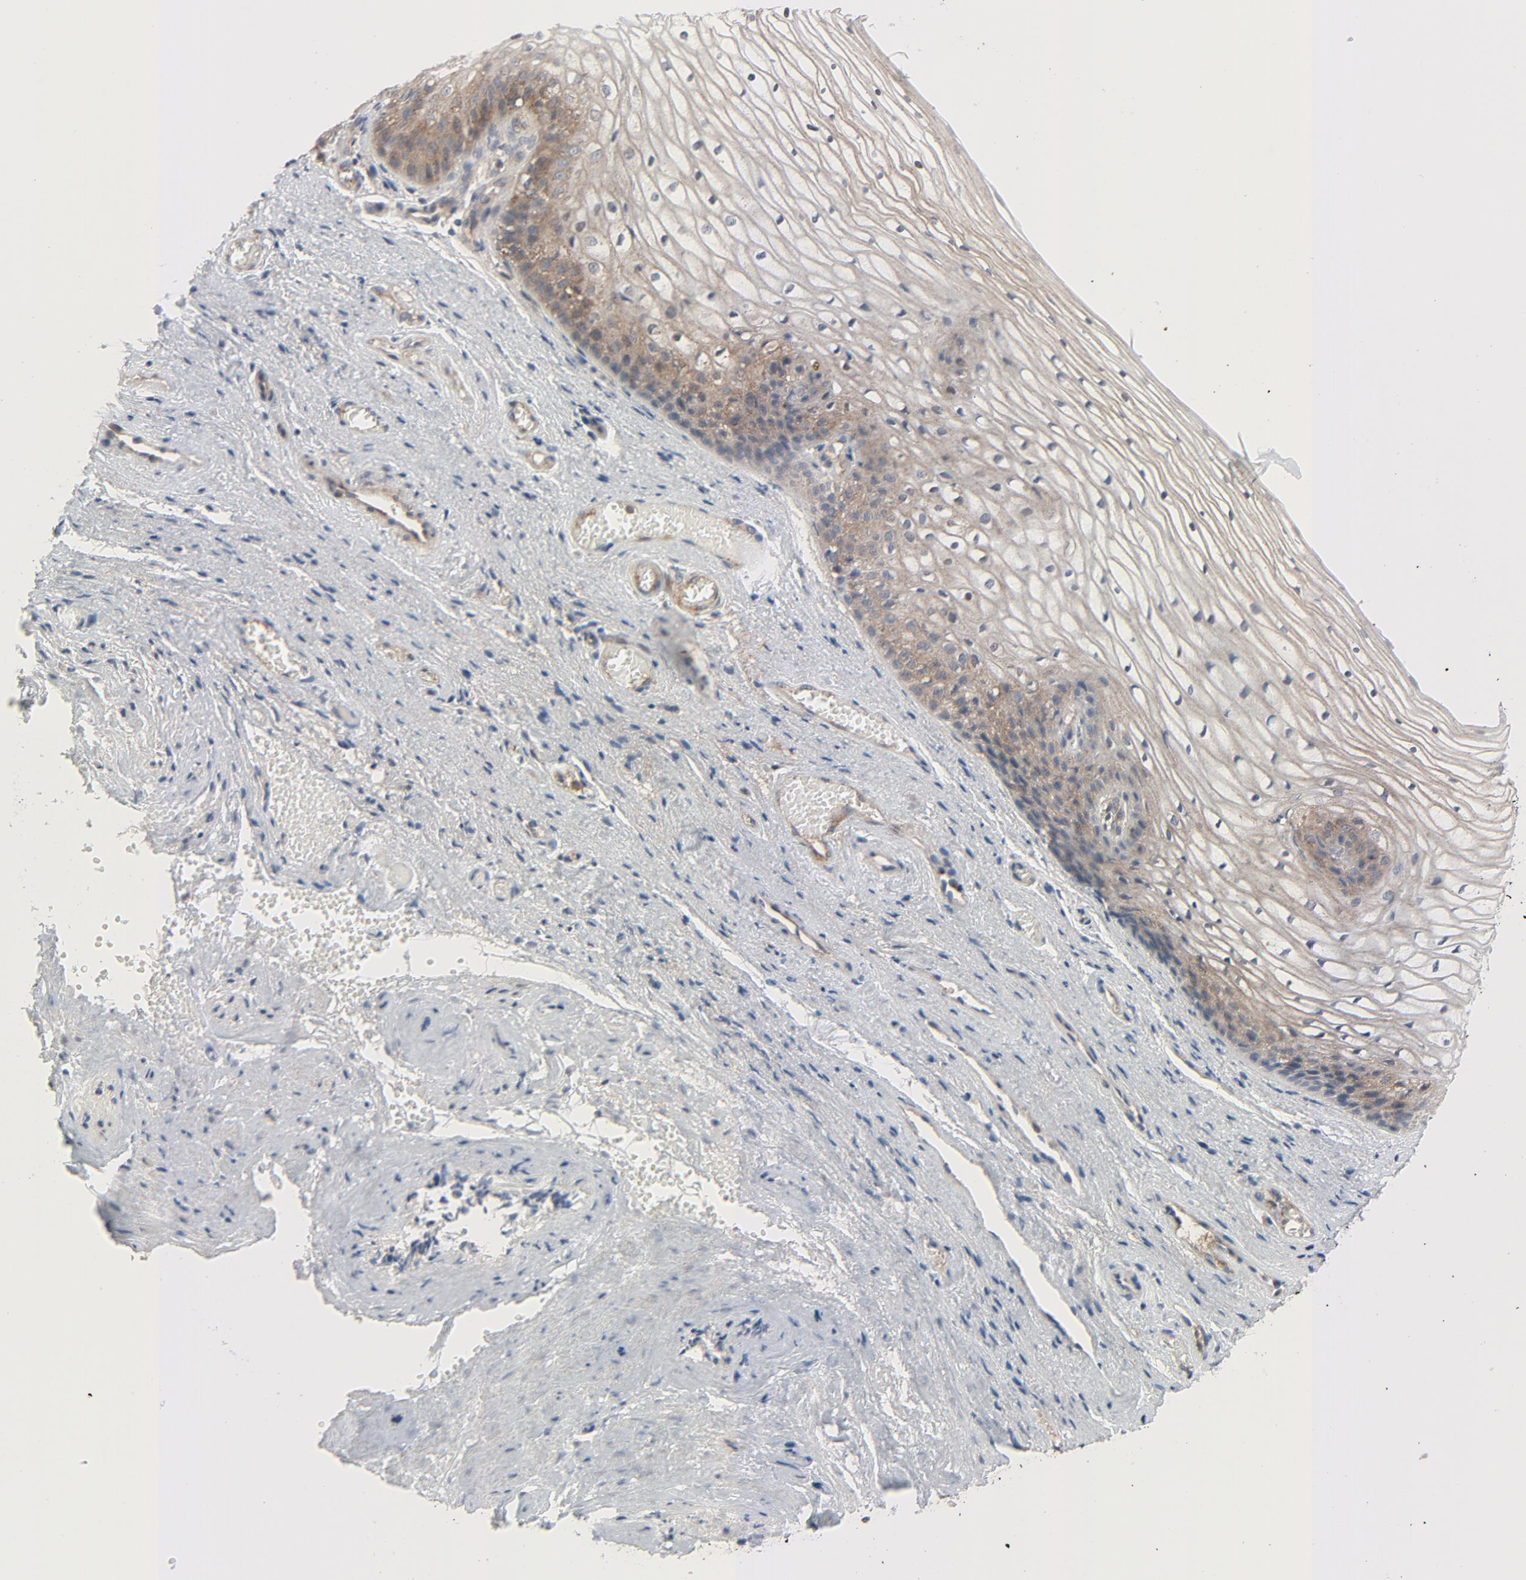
{"staining": {"intensity": "moderate", "quantity": ">75%", "location": "cytoplasmic/membranous"}, "tissue": "vagina", "cell_type": "Squamous epithelial cells", "image_type": "normal", "snomed": [{"axis": "morphology", "description": "Normal tissue, NOS"}, {"axis": "topography", "description": "Vagina"}], "caption": "Brown immunohistochemical staining in unremarkable vagina displays moderate cytoplasmic/membranous expression in approximately >75% of squamous epithelial cells.", "gene": "TSG101", "patient": {"sex": "female", "age": 34}}